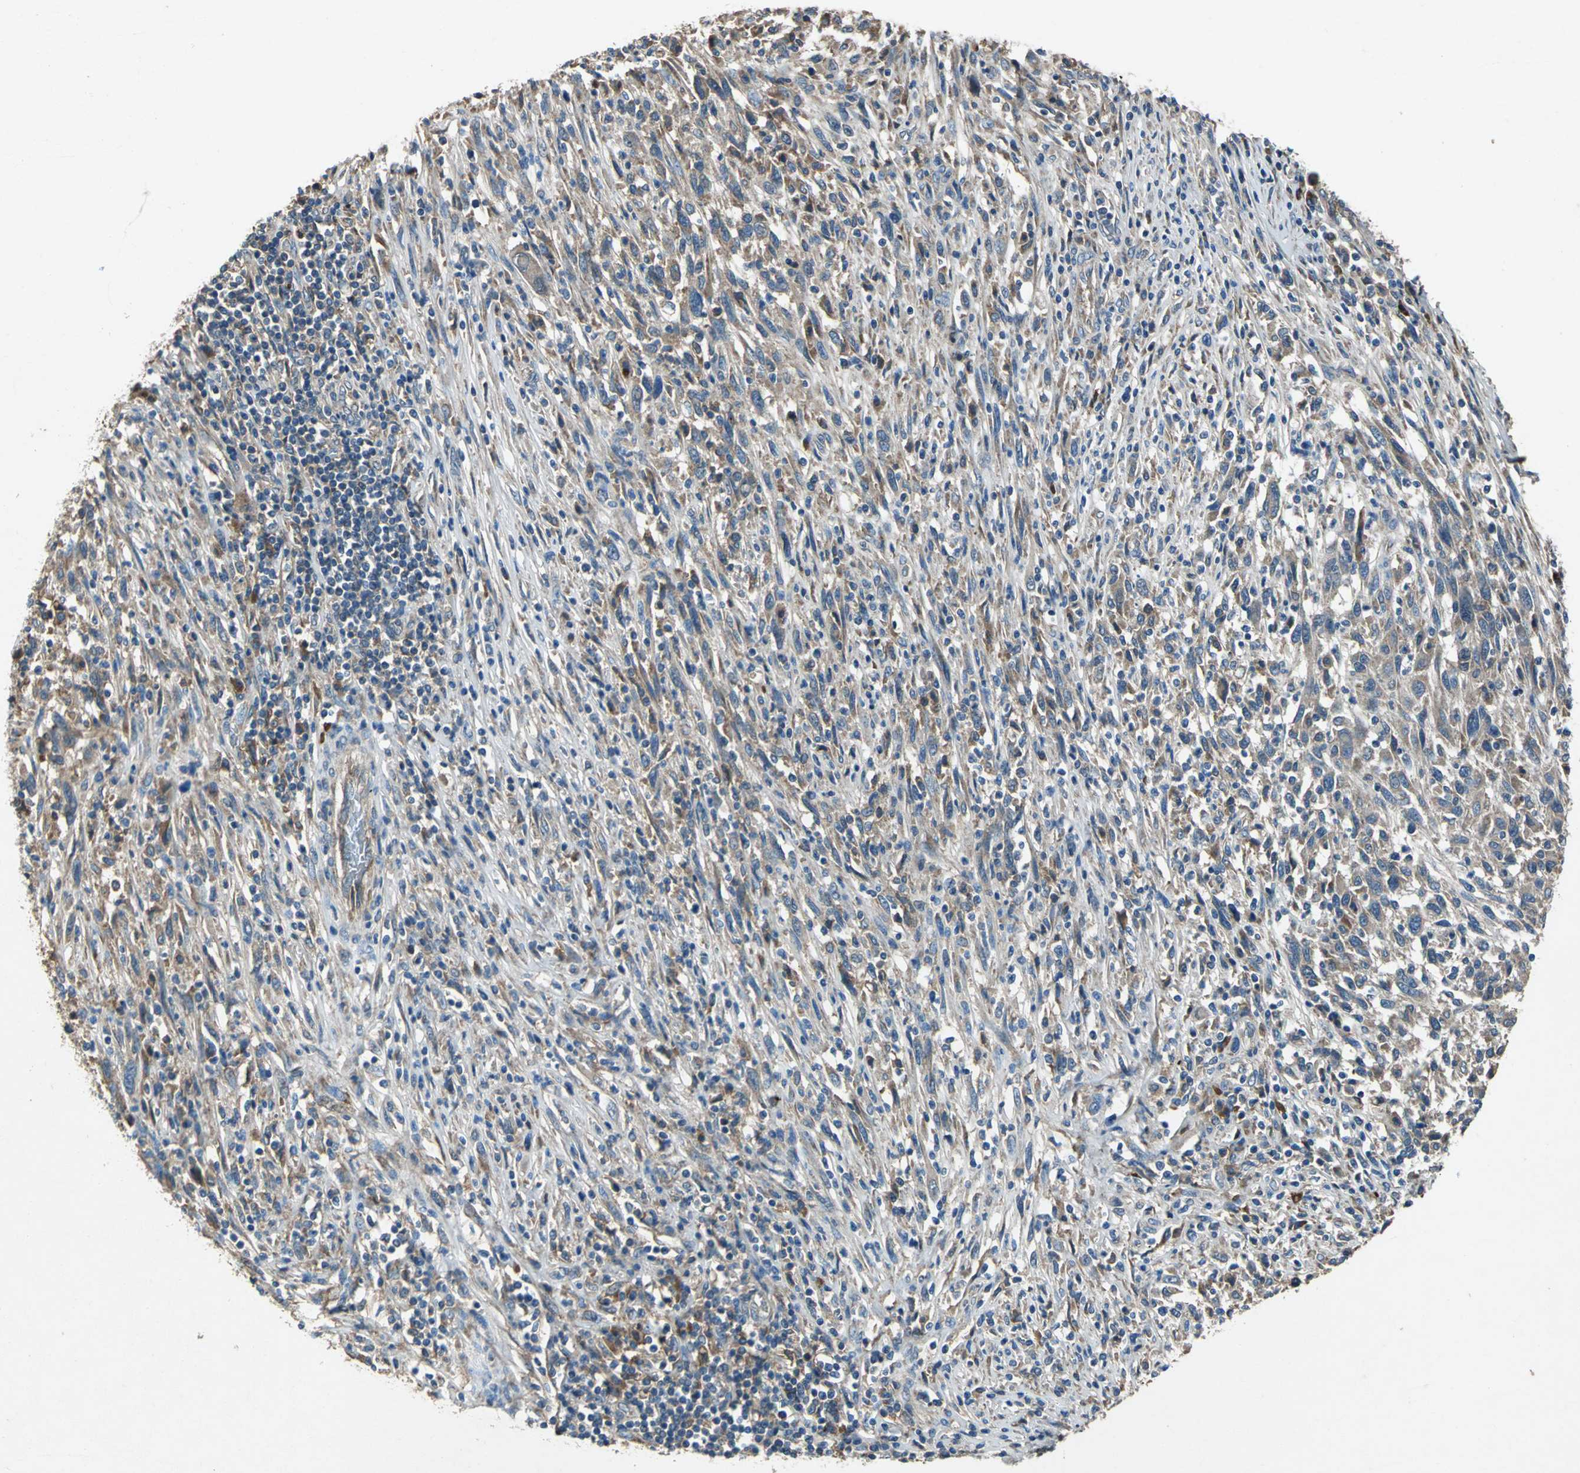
{"staining": {"intensity": "moderate", "quantity": ">75%", "location": "cytoplasmic/membranous"}, "tissue": "melanoma", "cell_type": "Tumor cells", "image_type": "cancer", "snomed": [{"axis": "morphology", "description": "Malignant melanoma, Metastatic site"}, {"axis": "topography", "description": "Lymph node"}], "caption": "Protein staining reveals moderate cytoplasmic/membranous staining in approximately >75% of tumor cells in melanoma.", "gene": "HEPH", "patient": {"sex": "male", "age": 61}}